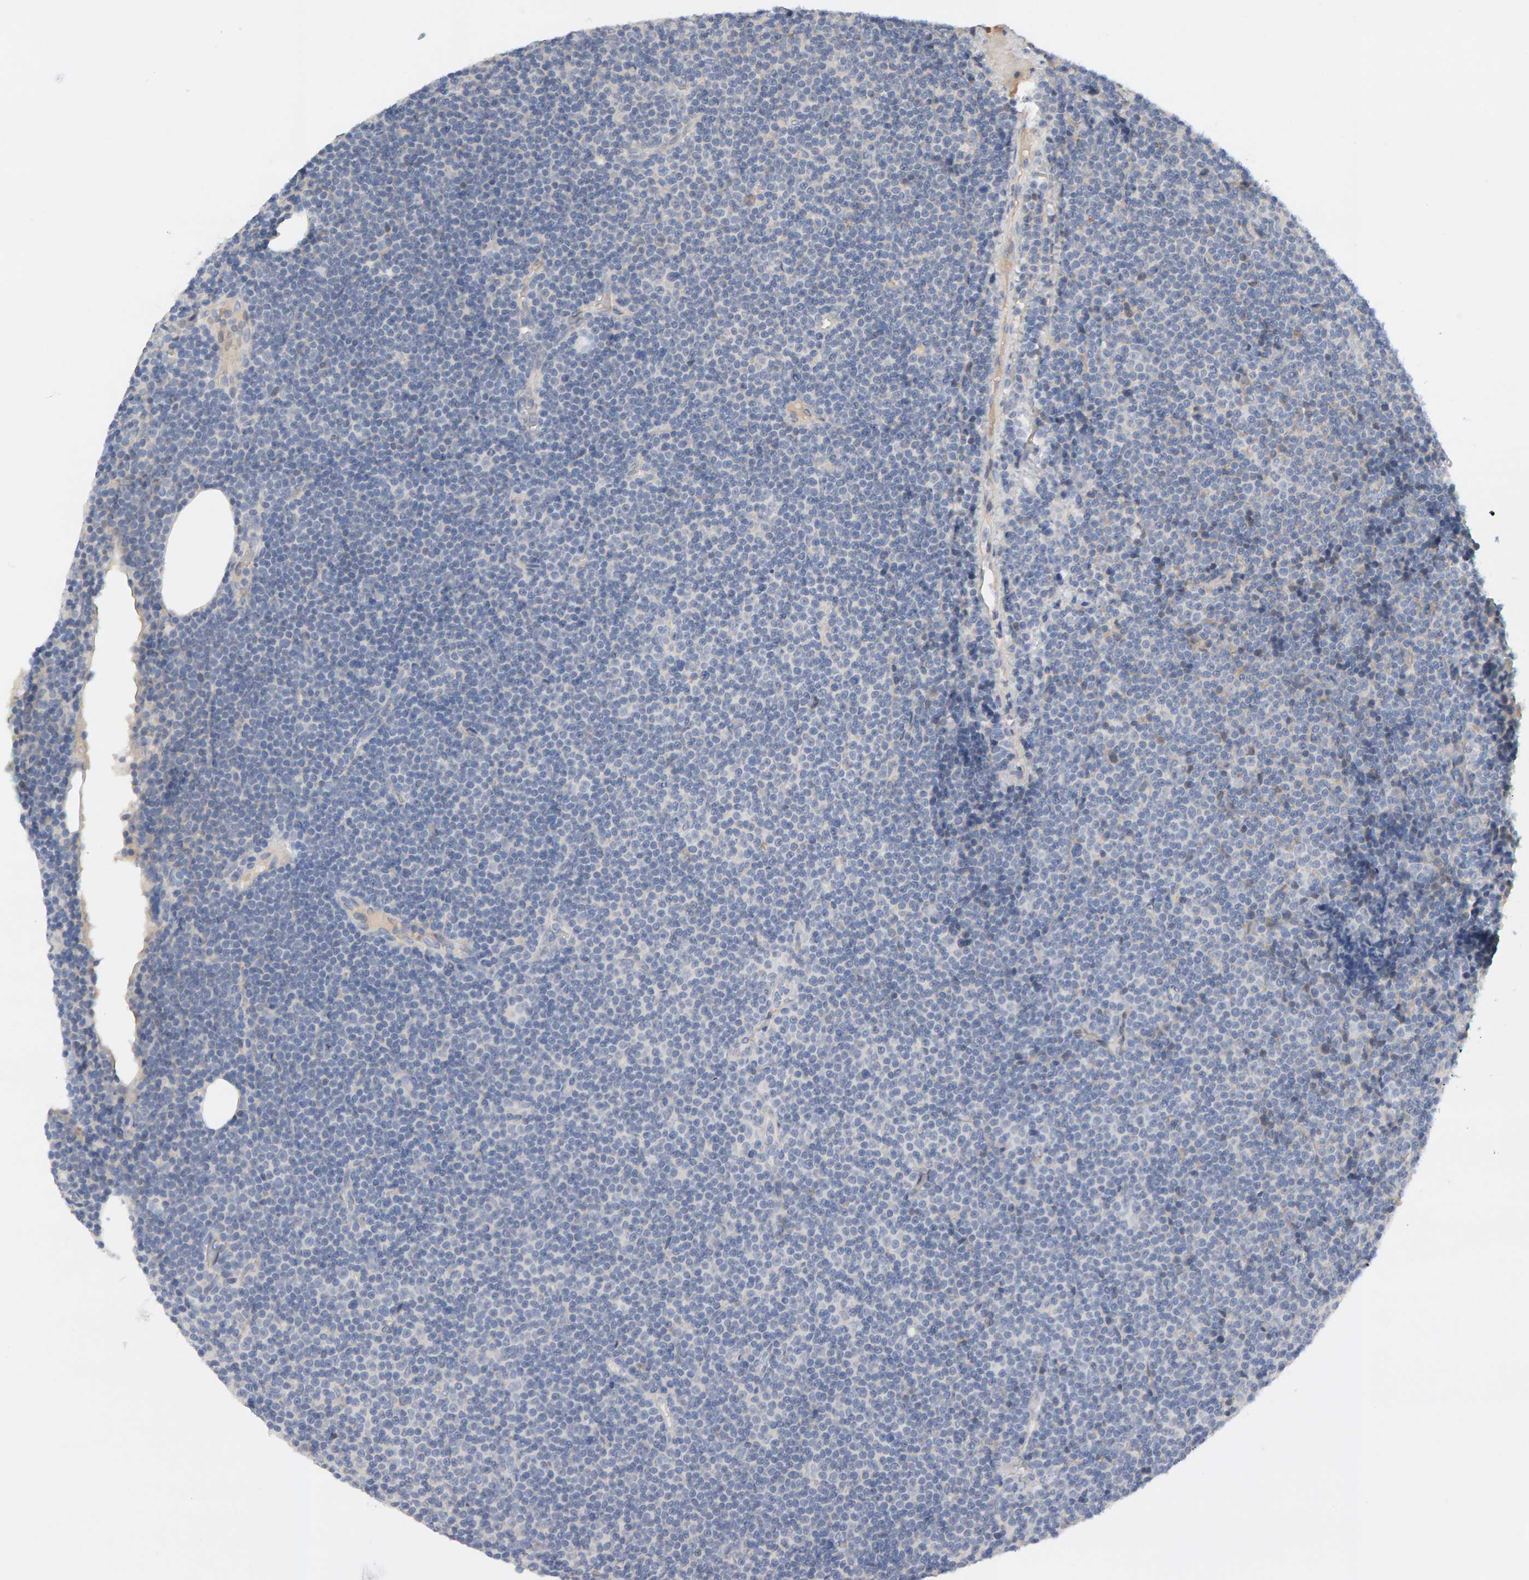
{"staining": {"intensity": "negative", "quantity": "none", "location": "none"}, "tissue": "lymphoma", "cell_type": "Tumor cells", "image_type": "cancer", "snomed": [{"axis": "morphology", "description": "Malignant lymphoma, non-Hodgkin's type, Low grade"}, {"axis": "topography", "description": "Lymph node"}], "caption": "A high-resolution histopathology image shows IHC staining of lymphoma, which displays no significant staining in tumor cells. Nuclei are stained in blue.", "gene": "GFUS", "patient": {"sex": "female", "age": 67}}